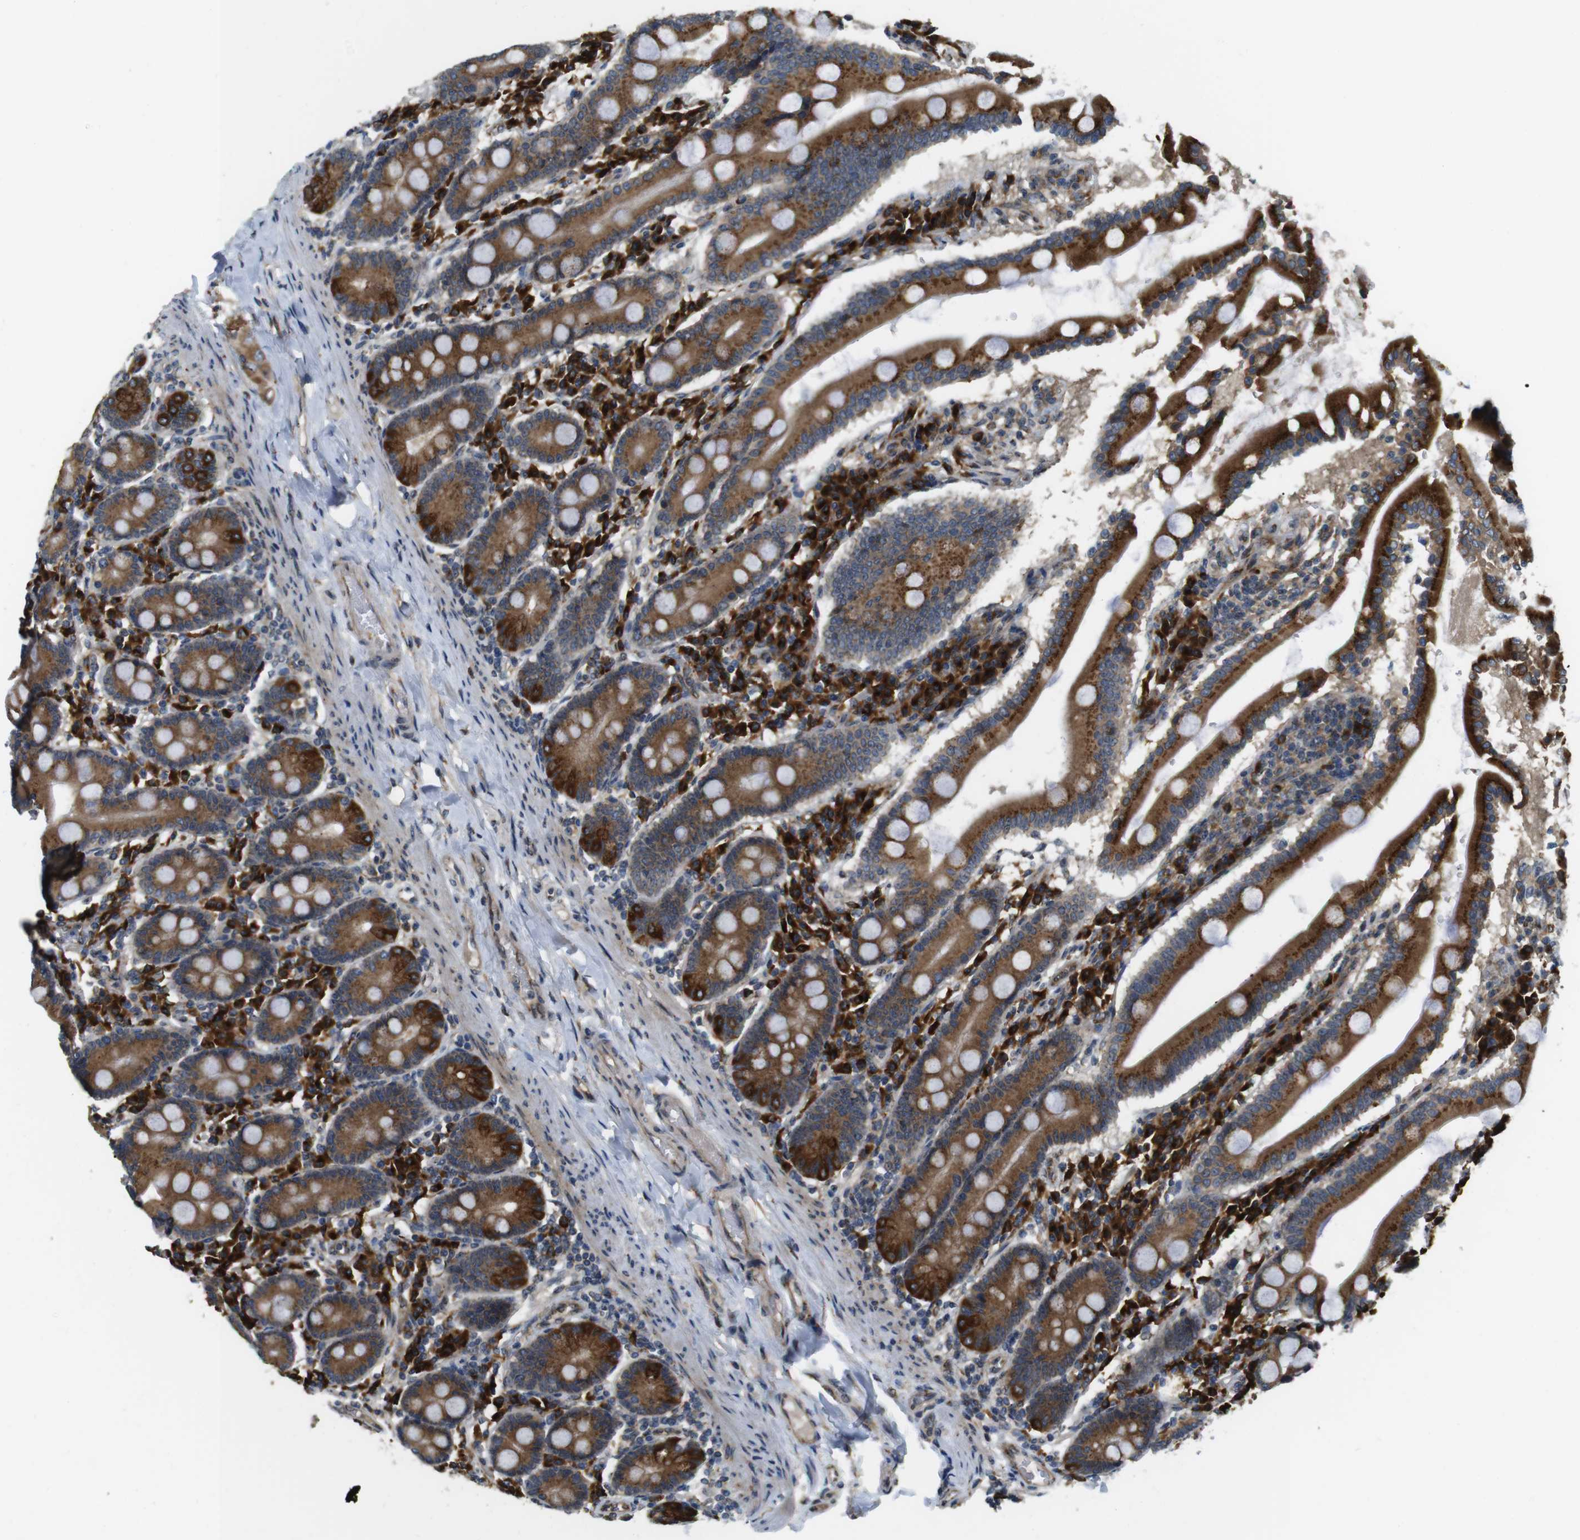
{"staining": {"intensity": "strong", "quantity": ">75%", "location": "cytoplasmic/membranous"}, "tissue": "duodenum", "cell_type": "Glandular cells", "image_type": "normal", "snomed": [{"axis": "morphology", "description": "Normal tissue, NOS"}, {"axis": "topography", "description": "Duodenum"}], "caption": "IHC image of benign human duodenum stained for a protein (brown), which reveals high levels of strong cytoplasmic/membranous expression in approximately >75% of glandular cells.", "gene": "TMEM143", "patient": {"sex": "male", "age": 50}}